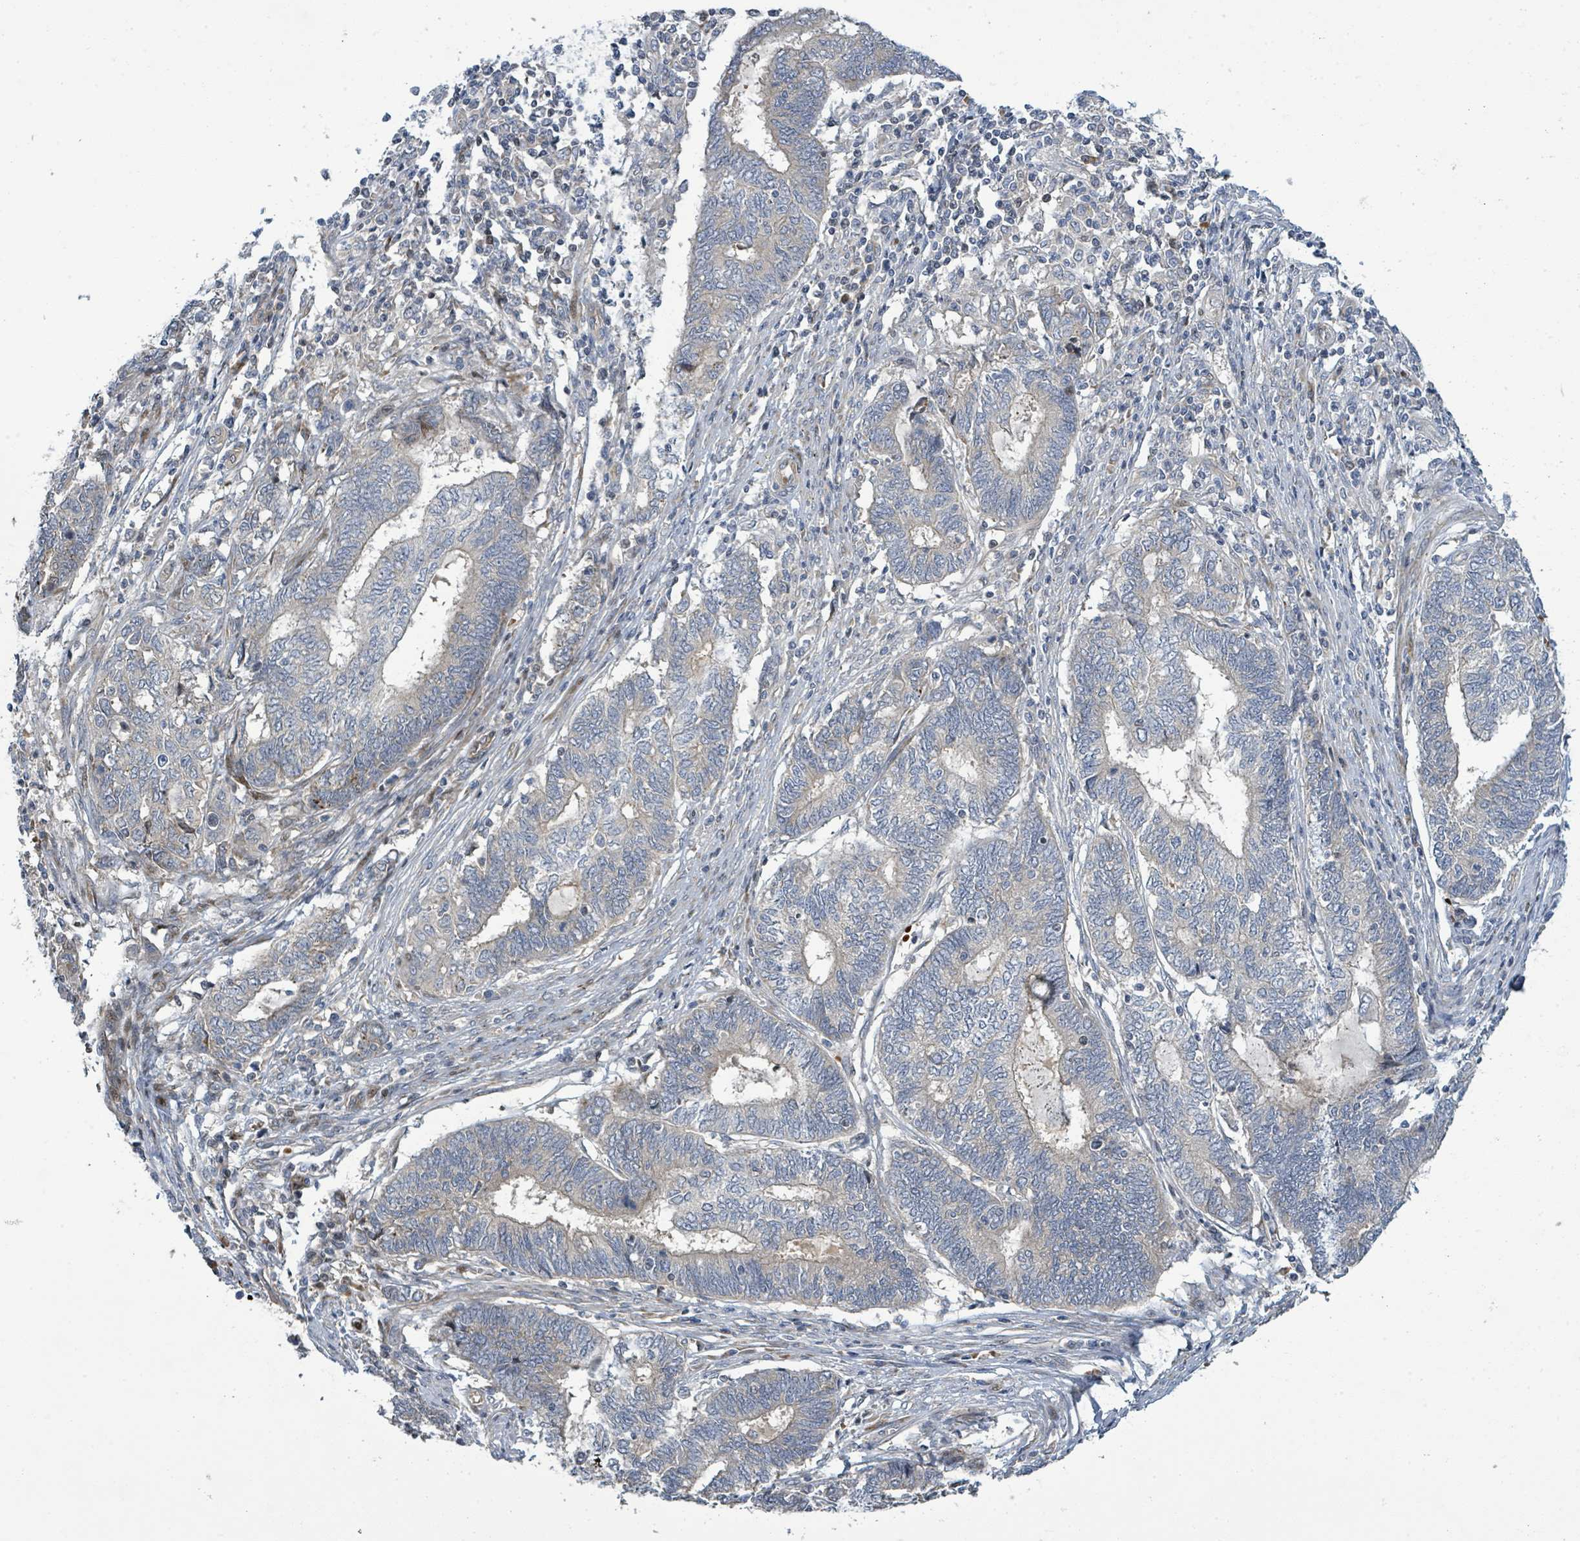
{"staining": {"intensity": "weak", "quantity": "<25%", "location": "cytoplasmic/membranous"}, "tissue": "endometrial cancer", "cell_type": "Tumor cells", "image_type": "cancer", "snomed": [{"axis": "morphology", "description": "Adenocarcinoma, NOS"}, {"axis": "topography", "description": "Uterus"}, {"axis": "topography", "description": "Endometrium"}], "caption": "High magnification brightfield microscopy of endometrial cancer stained with DAB (3,3'-diaminobenzidine) (brown) and counterstained with hematoxylin (blue): tumor cells show no significant positivity. The staining is performed using DAB (3,3'-diaminobenzidine) brown chromogen with nuclei counter-stained in using hematoxylin.", "gene": "CFAP210", "patient": {"sex": "female", "age": 70}}